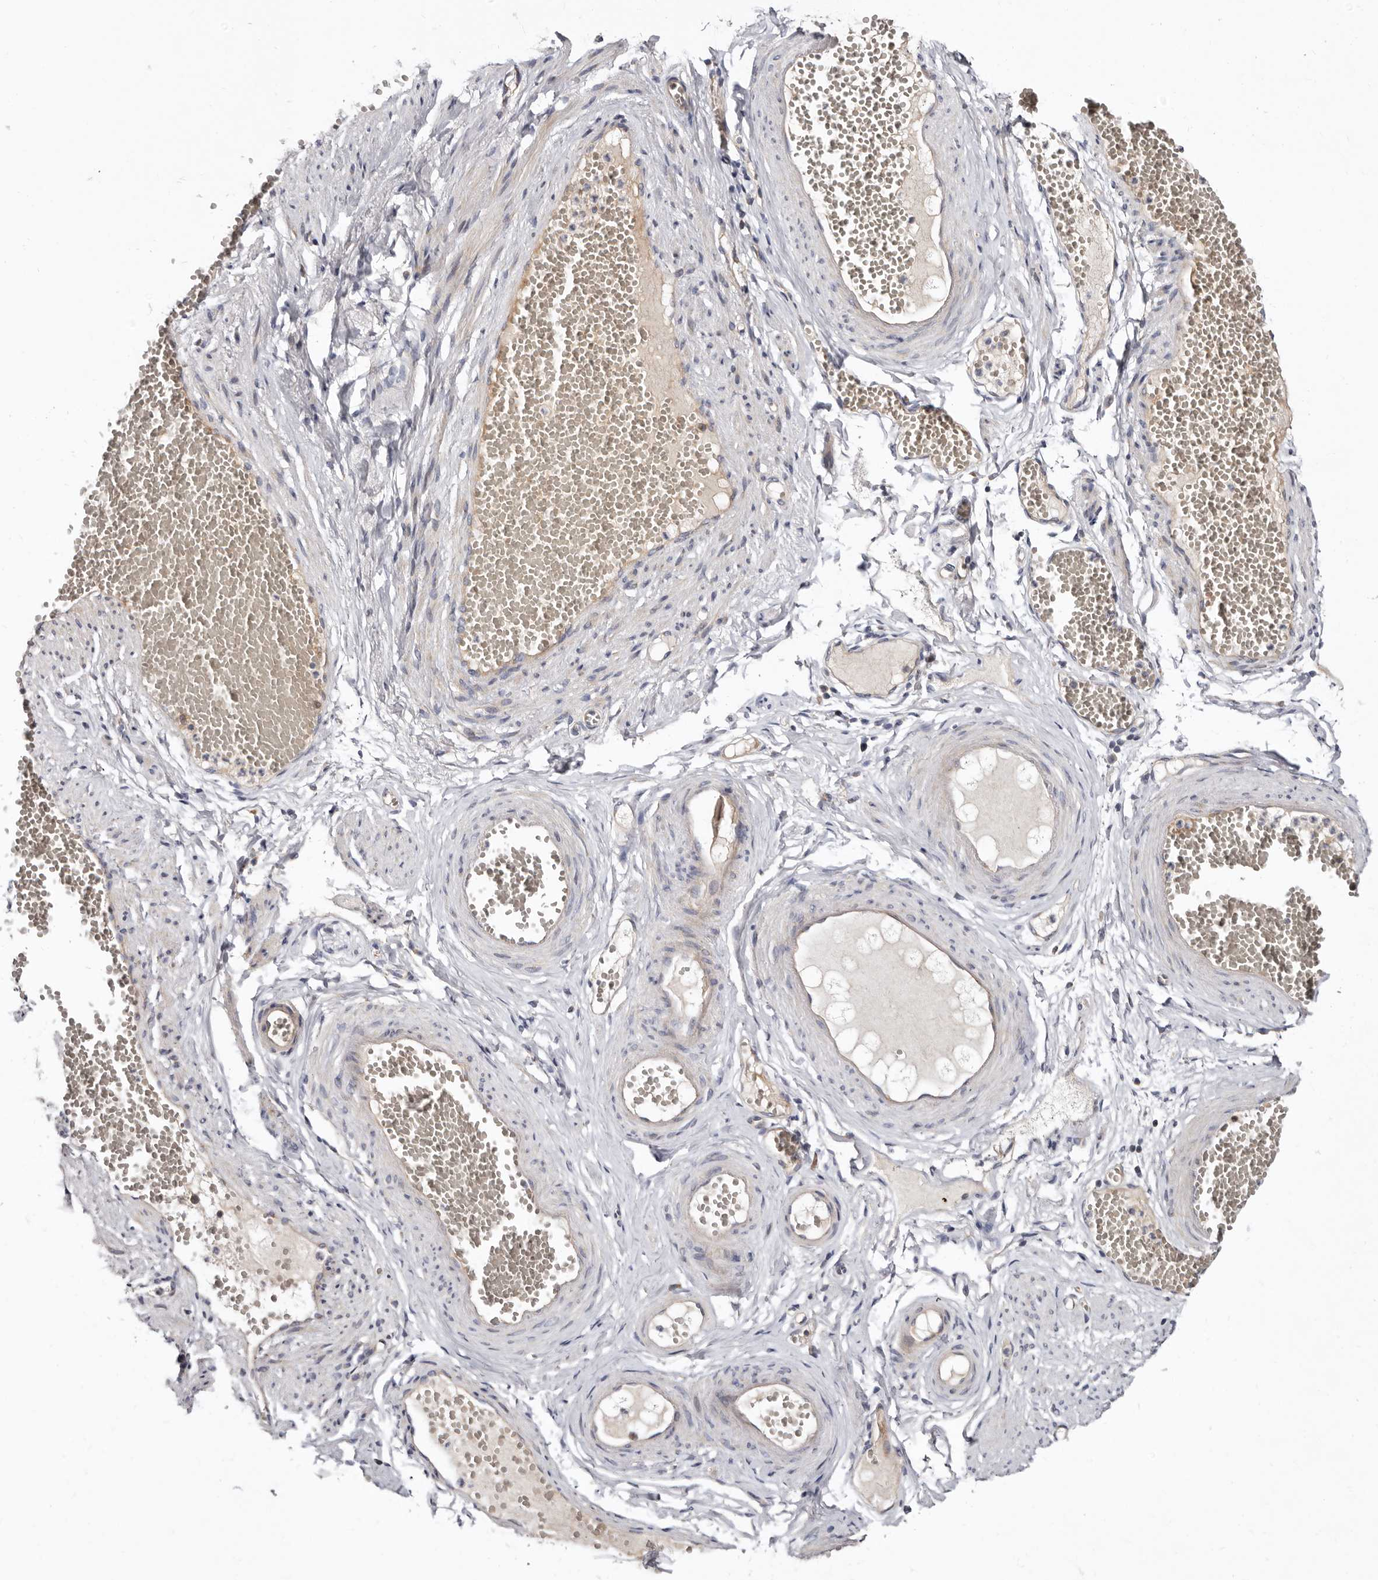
{"staining": {"intensity": "weak", "quantity": "25%-75%", "location": "cytoplasmic/membranous"}, "tissue": "adipose tissue", "cell_type": "Adipocytes", "image_type": "normal", "snomed": [{"axis": "morphology", "description": "Normal tissue, NOS"}, {"axis": "topography", "description": "Smooth muscle"}, {"axis": "topography", "description": "Peripheral nerve tissue"}], "caption": "Approximately 25%-75% of adipocytes in normal adipose tissue demonstrate weak cytoplasmic/membranous protein expression as visualized by brown immunohistochemical staining.", "gene": "ASIC5", "patient": {"sex": "female", "age": 39}}